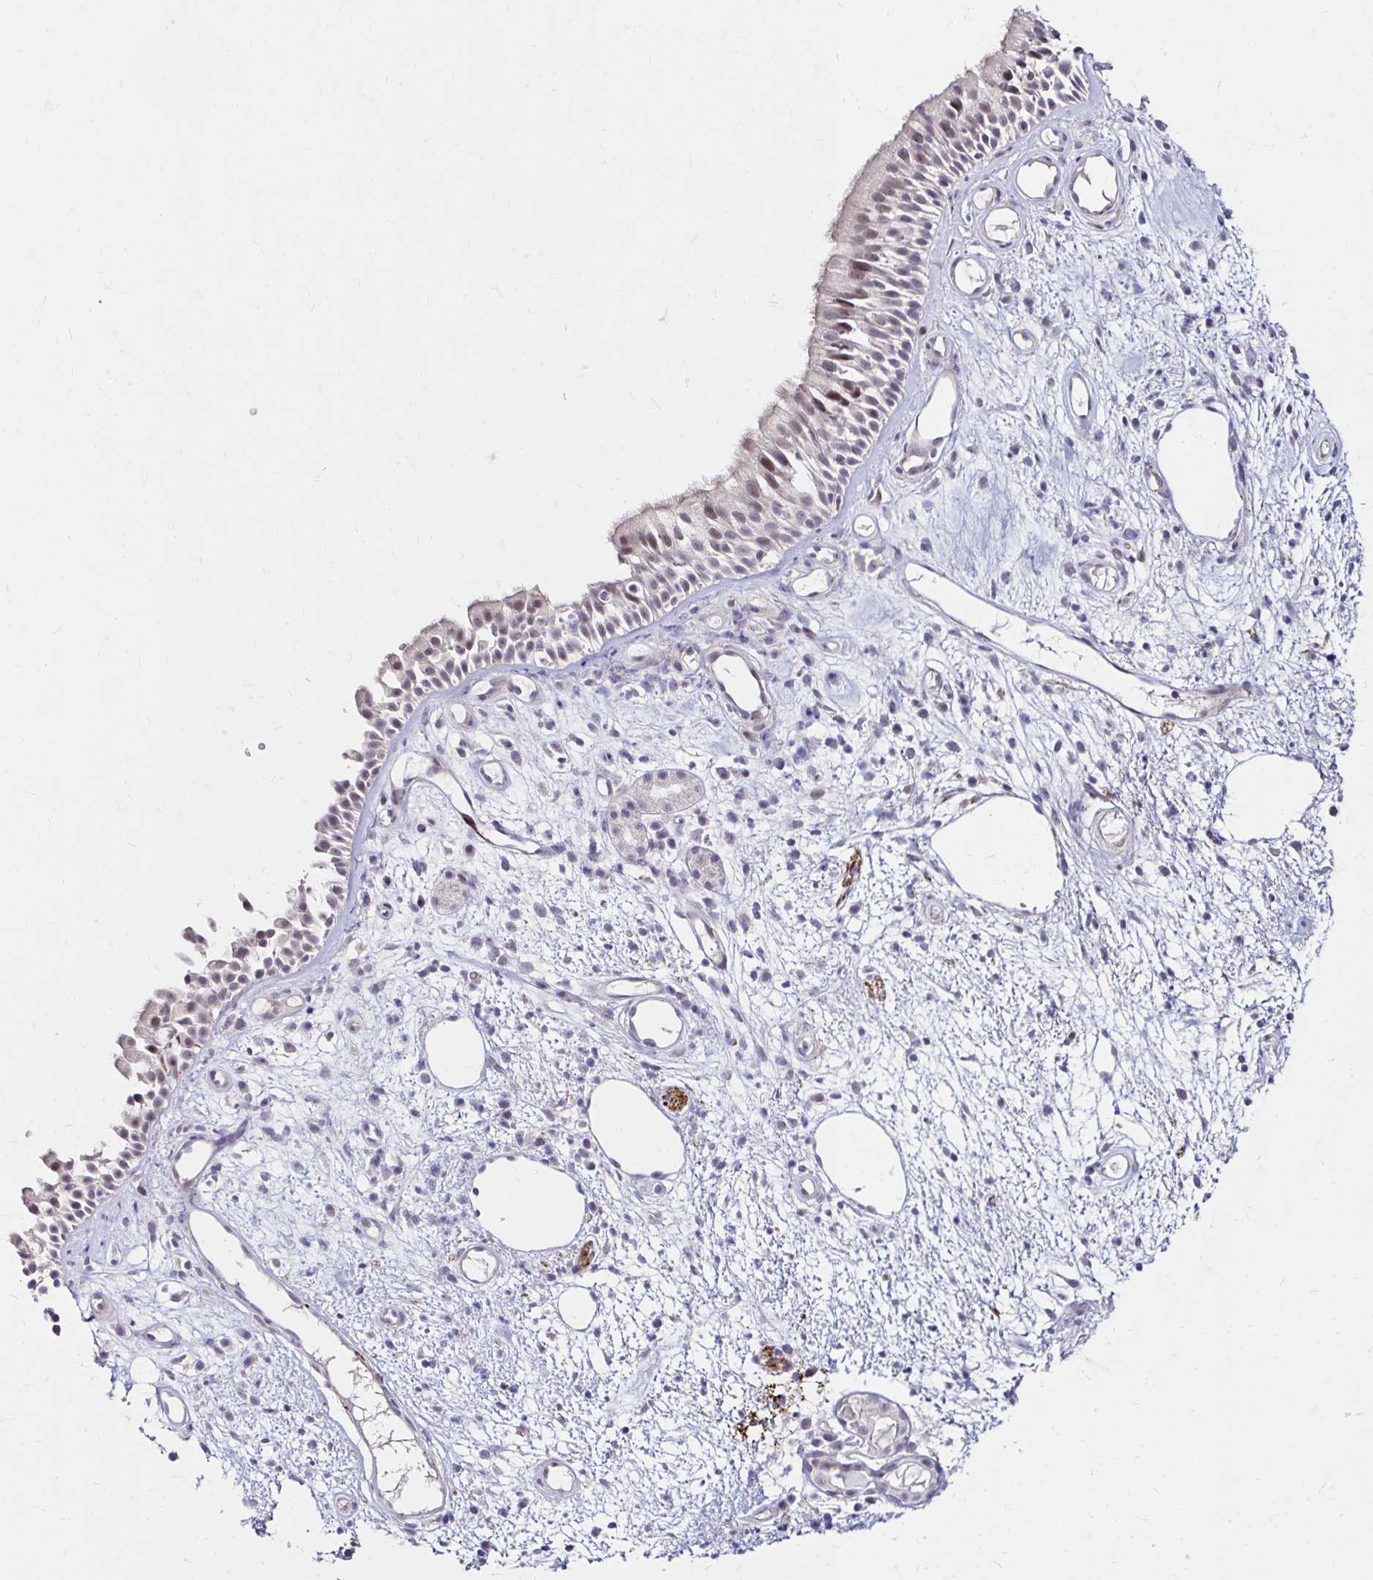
{"staining": {"intensity": "moderate", "quantity": "25%-75%", "location": "cytoplasmic/membranous,nuclear"}, "tissue": "nasopharynx", "cell_type": "Respiratory epithelial cells", "image_type": "normal", "snomed": [{"axis": "morphology", "description": "Normal tissue, NOS"}, {"axis": "morphology", "description": "Inflammation, NOS"}, {"axis": "topography", "description": "Nasopharynx"}], "caption": "Immunohistochemistry (IHC) micrograph of unremarkable nasopharynx: human nasopharynx stained using immunohistochemistry (IHC) reveals medium levels of moderate protein expression localized specifically in the cytoplasmic/membranous,nuclear of respiratory epithelial cells, appearing as a cytoplasmic/membranous,nuclear brown color.", "gene": "GUCY1A1", "patient": {"sex": "male", "age": 54}}